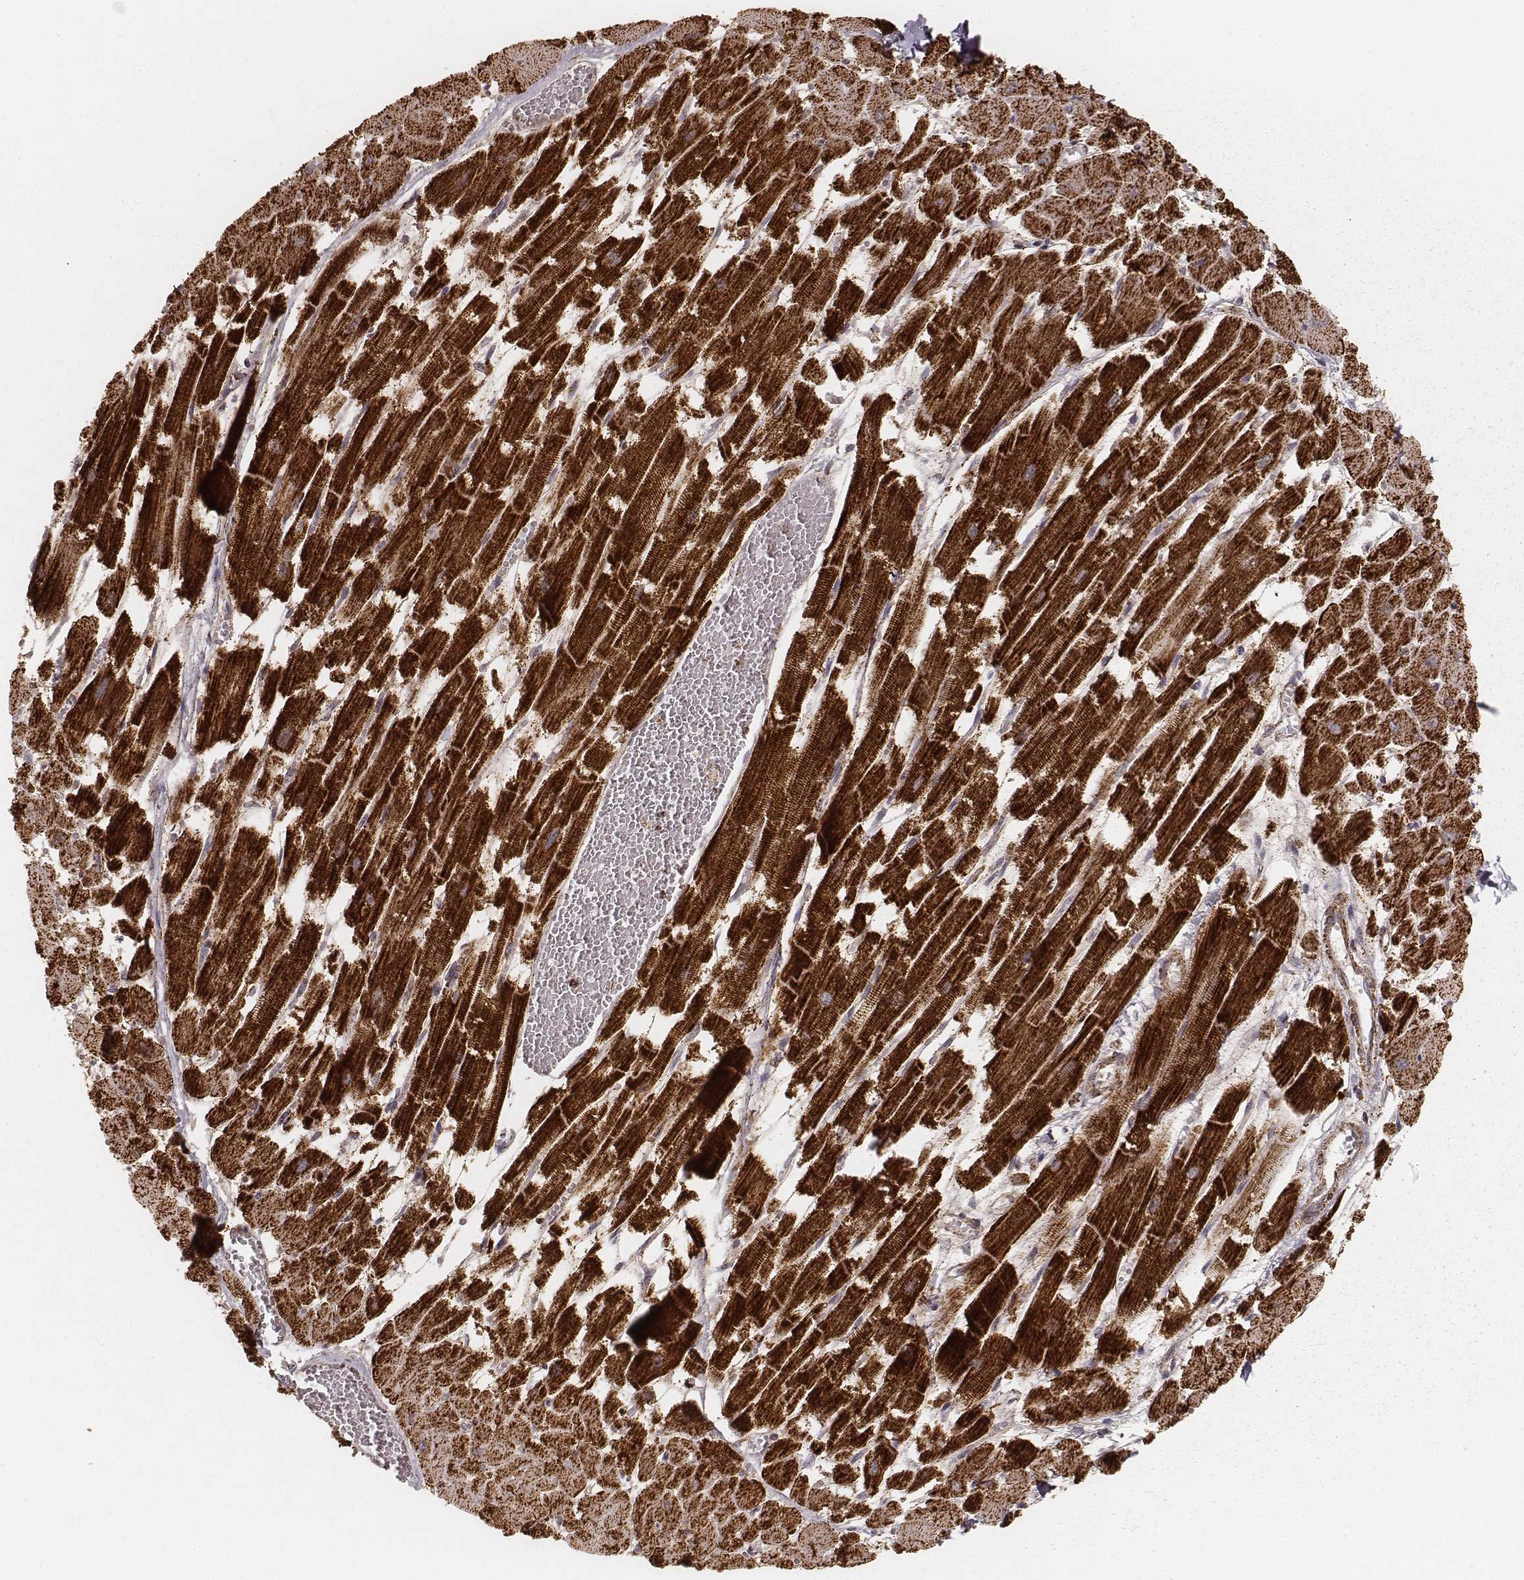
{"staining": {"intensity": "strong", "quantity": ">75%", "location": "cytoplasmic/membranous"}, "tissue": "heart muscle", "cell_type": "Cardiomyocytes", "image_type": "normal", "snomed": [{"axis": "morphology", "description": "Normal tissue, NOS"}, {"axis": "topography", "description": "Heart"}], "caption": "Immunohistochemical staining of unremarkable heart muscle exhibits strong cytoplasmic/membranous protein staining in about >75% of cardiomyocytes.", "gene": "CS", "patient": {"sex": "female", "age": 52}}